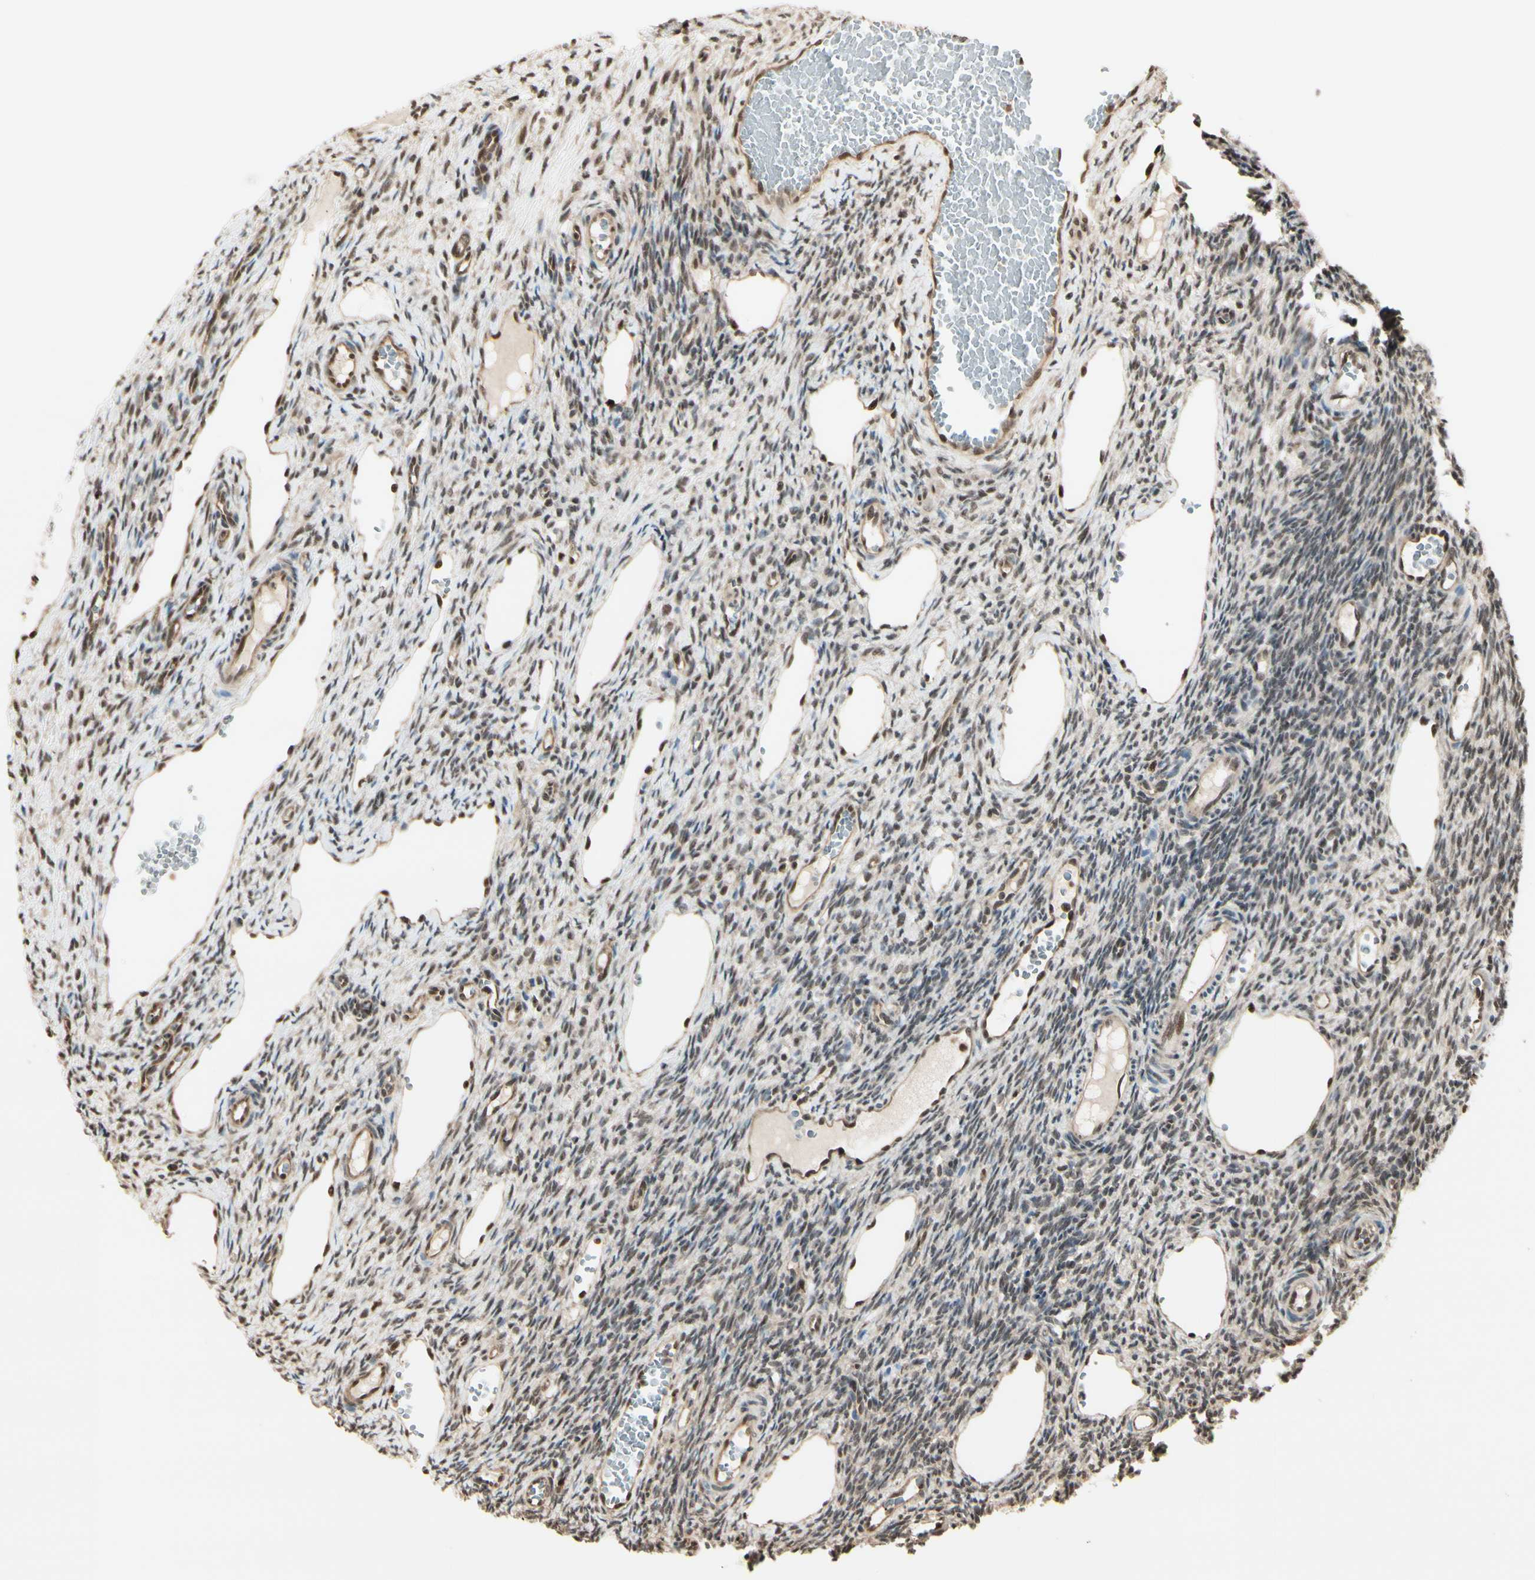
{"staining": {"intensity": "moderate", "quantity": ">75%", "location": "nuclear"}, "tissue": "ovary", "cell_type": "Ovarian stroma cells", "image_type": "normal", "snomed": [{"axis": "morphology", "description": "Normal tissue, NOS"}, {"axis": "topography", "description": "Ovary"}], "caption": "High-power microscopy captured an immunohistochemistry (IHC) image of benign ovary, revealing moderate nuclear positivity in approximately >75% of ovarian stroma cells. Using DAB (3,3'-diaminobenzidine) (brown) and hematoxylin (blue) stains, captured at high magnification using brightfield microscopy.", "gene": "HSF1", "patient": {"sex": "female", "age": 33}}